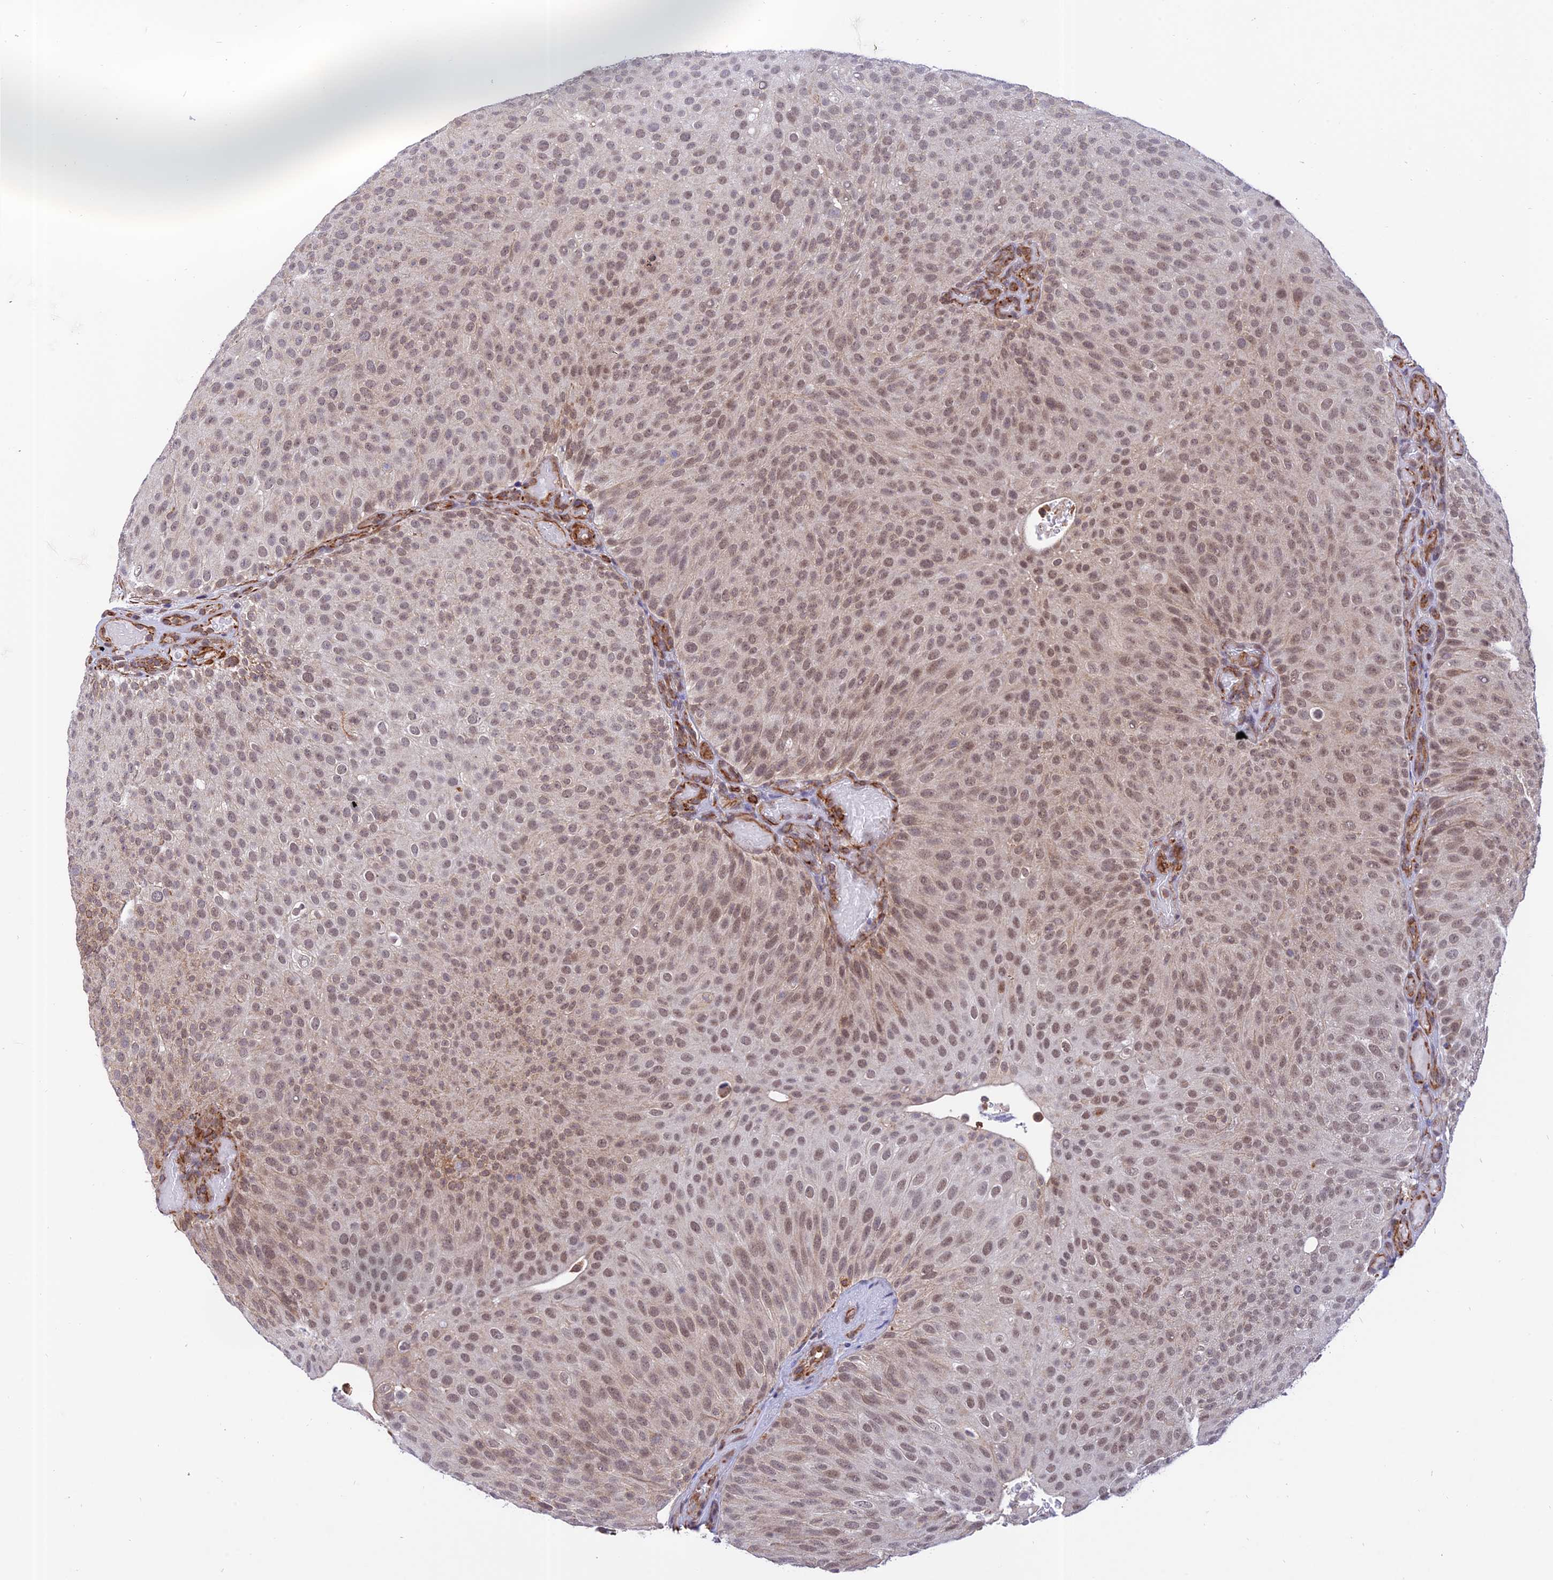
{"staining": {"intensity": "moderate", "quantity": ">75%", "location": "nuclear"}, "tissue": "urothelial cancer", "cell_type": "Tumor cells", "image_type": "cancer", "snomed": [{"axis": "morphology", "description": "Urothelial carcinoma, Low grade"}, {"axis": "topography", "description": "Urinary bladder"}], "caption": "The image reveals staining of urothelial carcinoma (low-grade), revealing moderate nuclear protein expression (brown color) within tumor cells.", "gene": "PAGR1", "patient": {"sex": "male", "age": 78}}